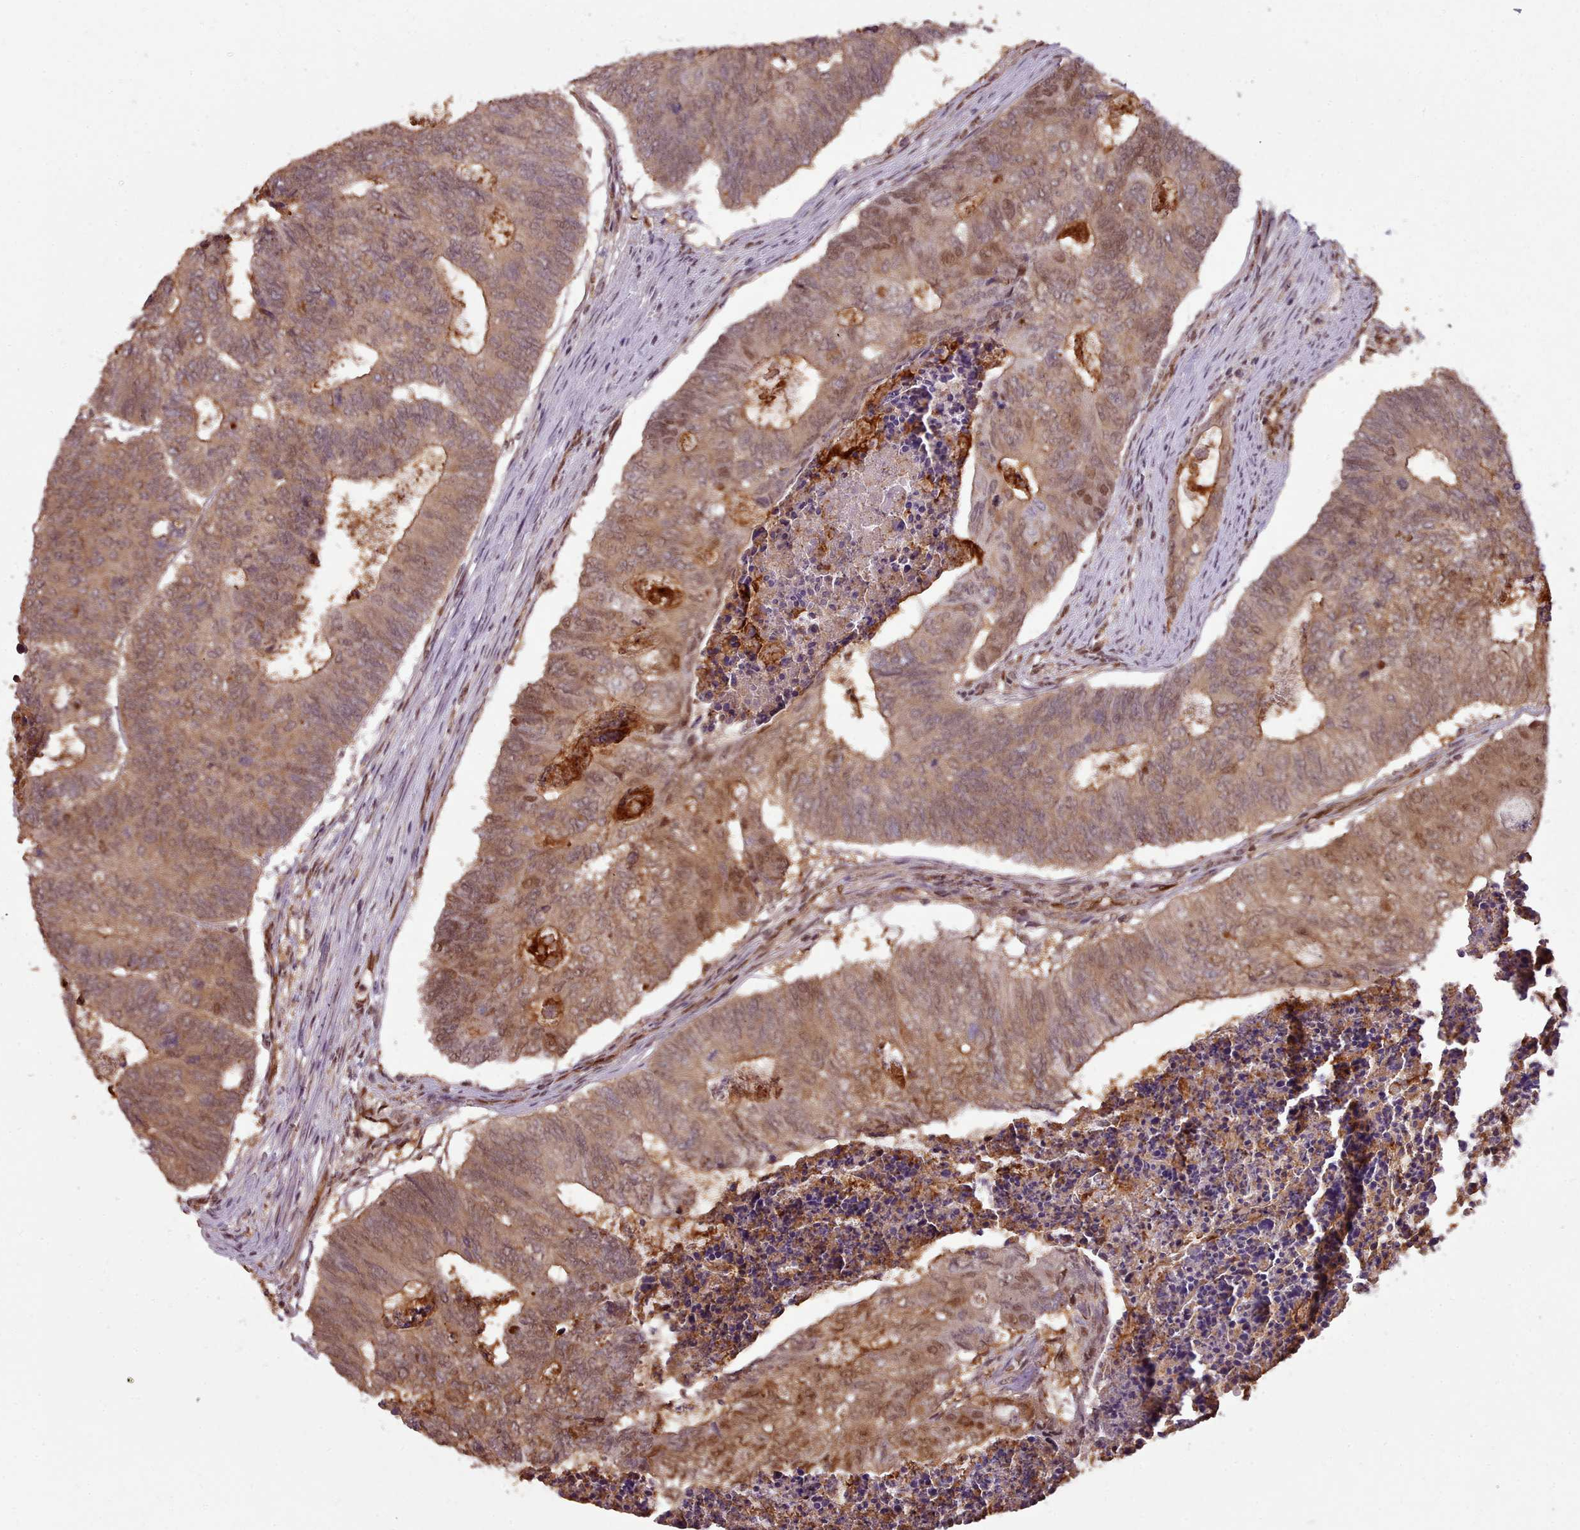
{"staining": {"intensity": "moderate", "quantity": ">75%", "location": "cytoplasmic/membranous,nuclear"}, "tissue": "colorectal cancer", "cell_type": "Tumor cells", "image_type": "cancer", "snomed": [{"axis": "morphology", "description": "Adenocarcinoma, NOS"}, {"axis": "topography", "description": "Colon"}], "caption": "A micrograph showing moderate cytoplasmic/membranous and nuclear staining in about >75% of tumor cells in adenocarcinoma (colorectal), as visualized by brown immunohistochemical staining.", "gene": "RPS27A", "patient": {"sex": "female", "age": 67}}